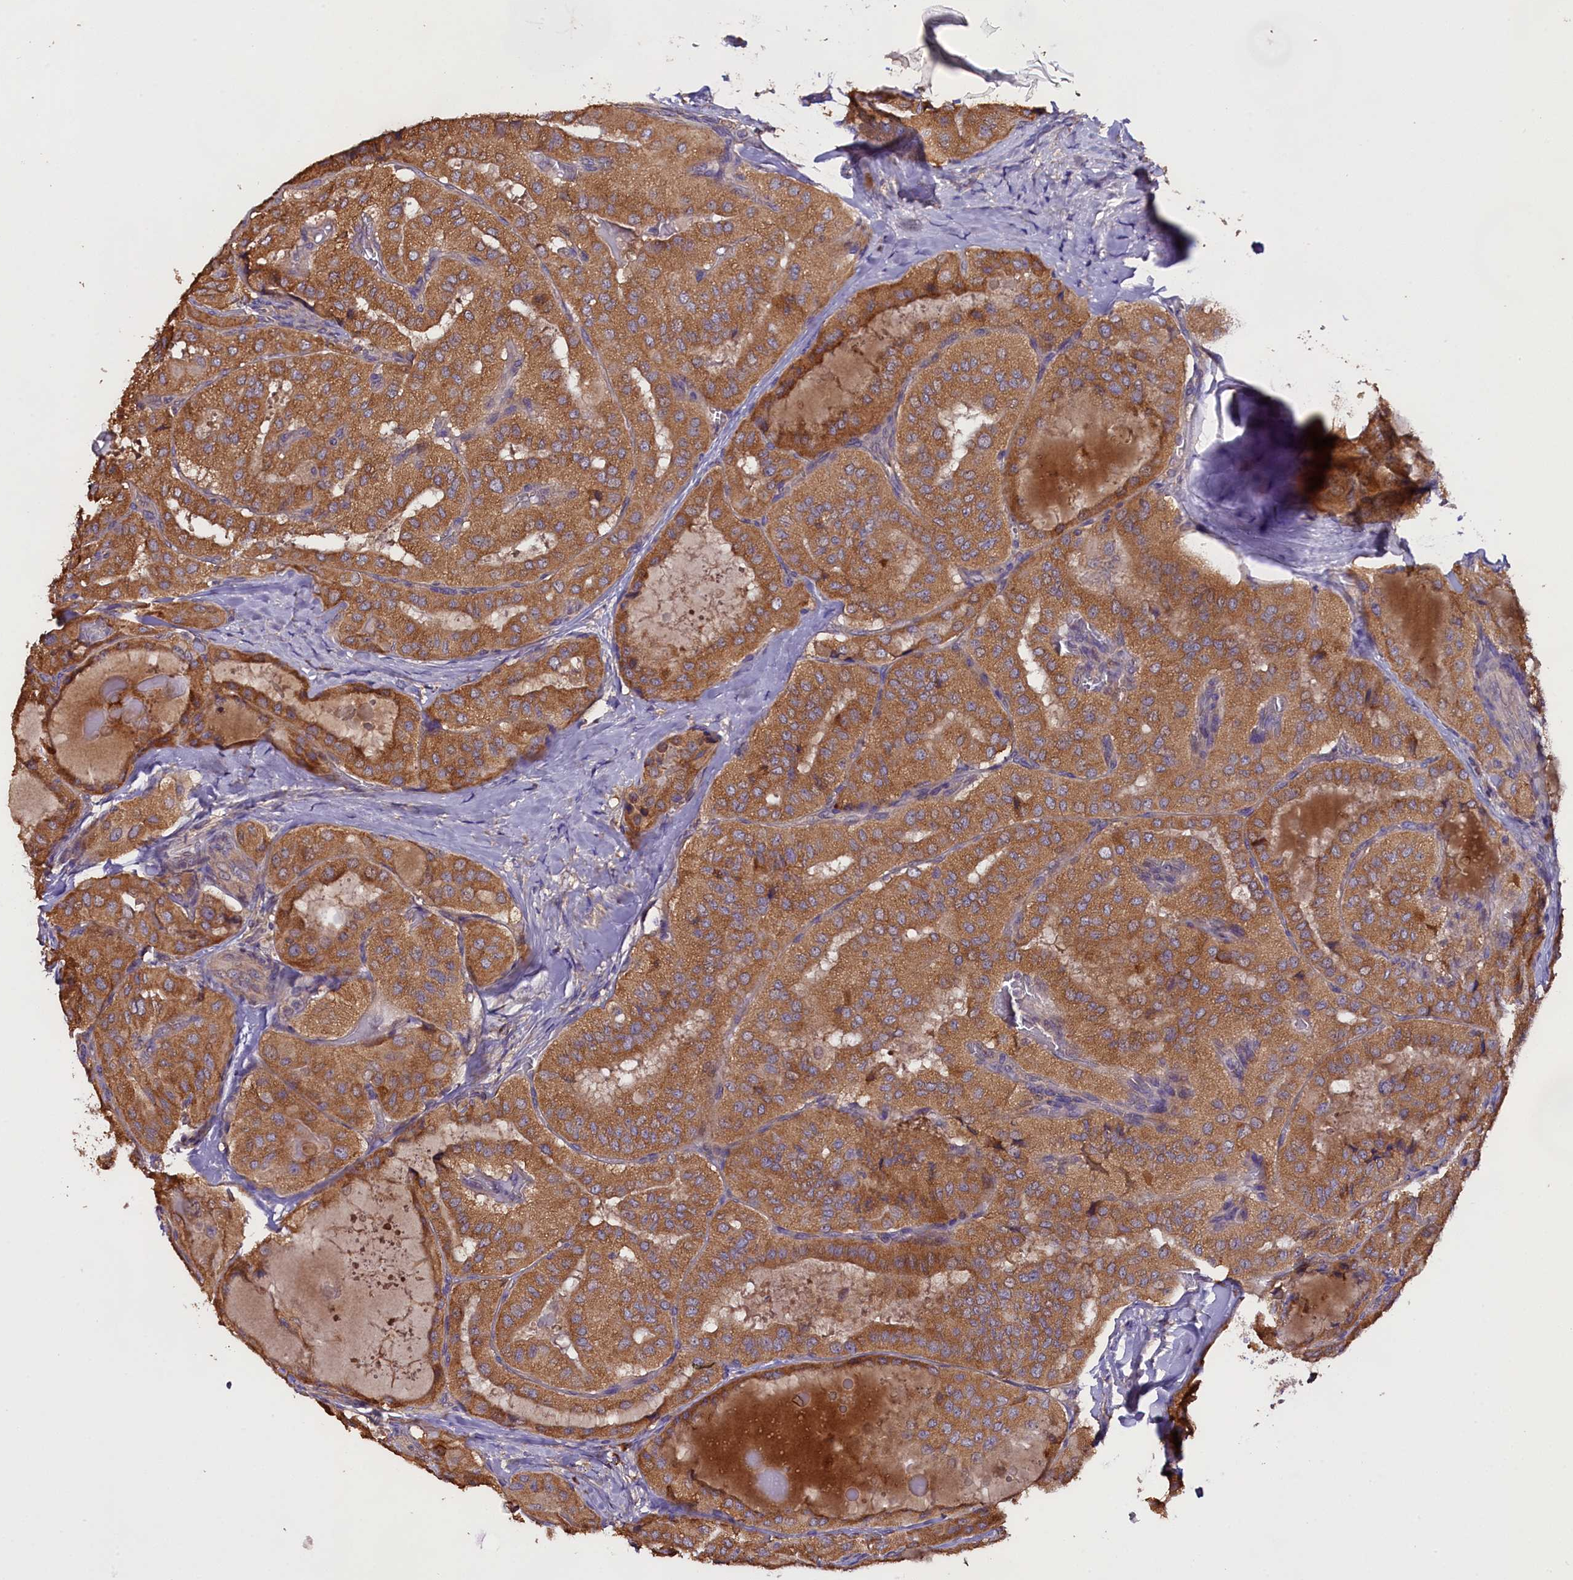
{"staining": {"intensity": "moderate", "quantity": ">75%", "location": "cytoplasmic/membranous"}, "tissue": "thyroid cancer", "cell_type": "Tumor cells", "image_type": "cancer", "snomed": [{"axis": "morphology", "description": "Normal tissue, NOS"}, {"axis": "morphology", "description": "Papillary adenocarcinoma, NOS"}, {"axis": "topography", "description": "Thyroid gland"}], "caption": "Immunohistochemical staining of thyroid papillary adenocarcinoma reveals medium levels of moderate cytoplasmic/membranous staining in about >75% of tumor cells.", "gene": "ENKD1", "patient": {"sex": "female", "age": 59}}